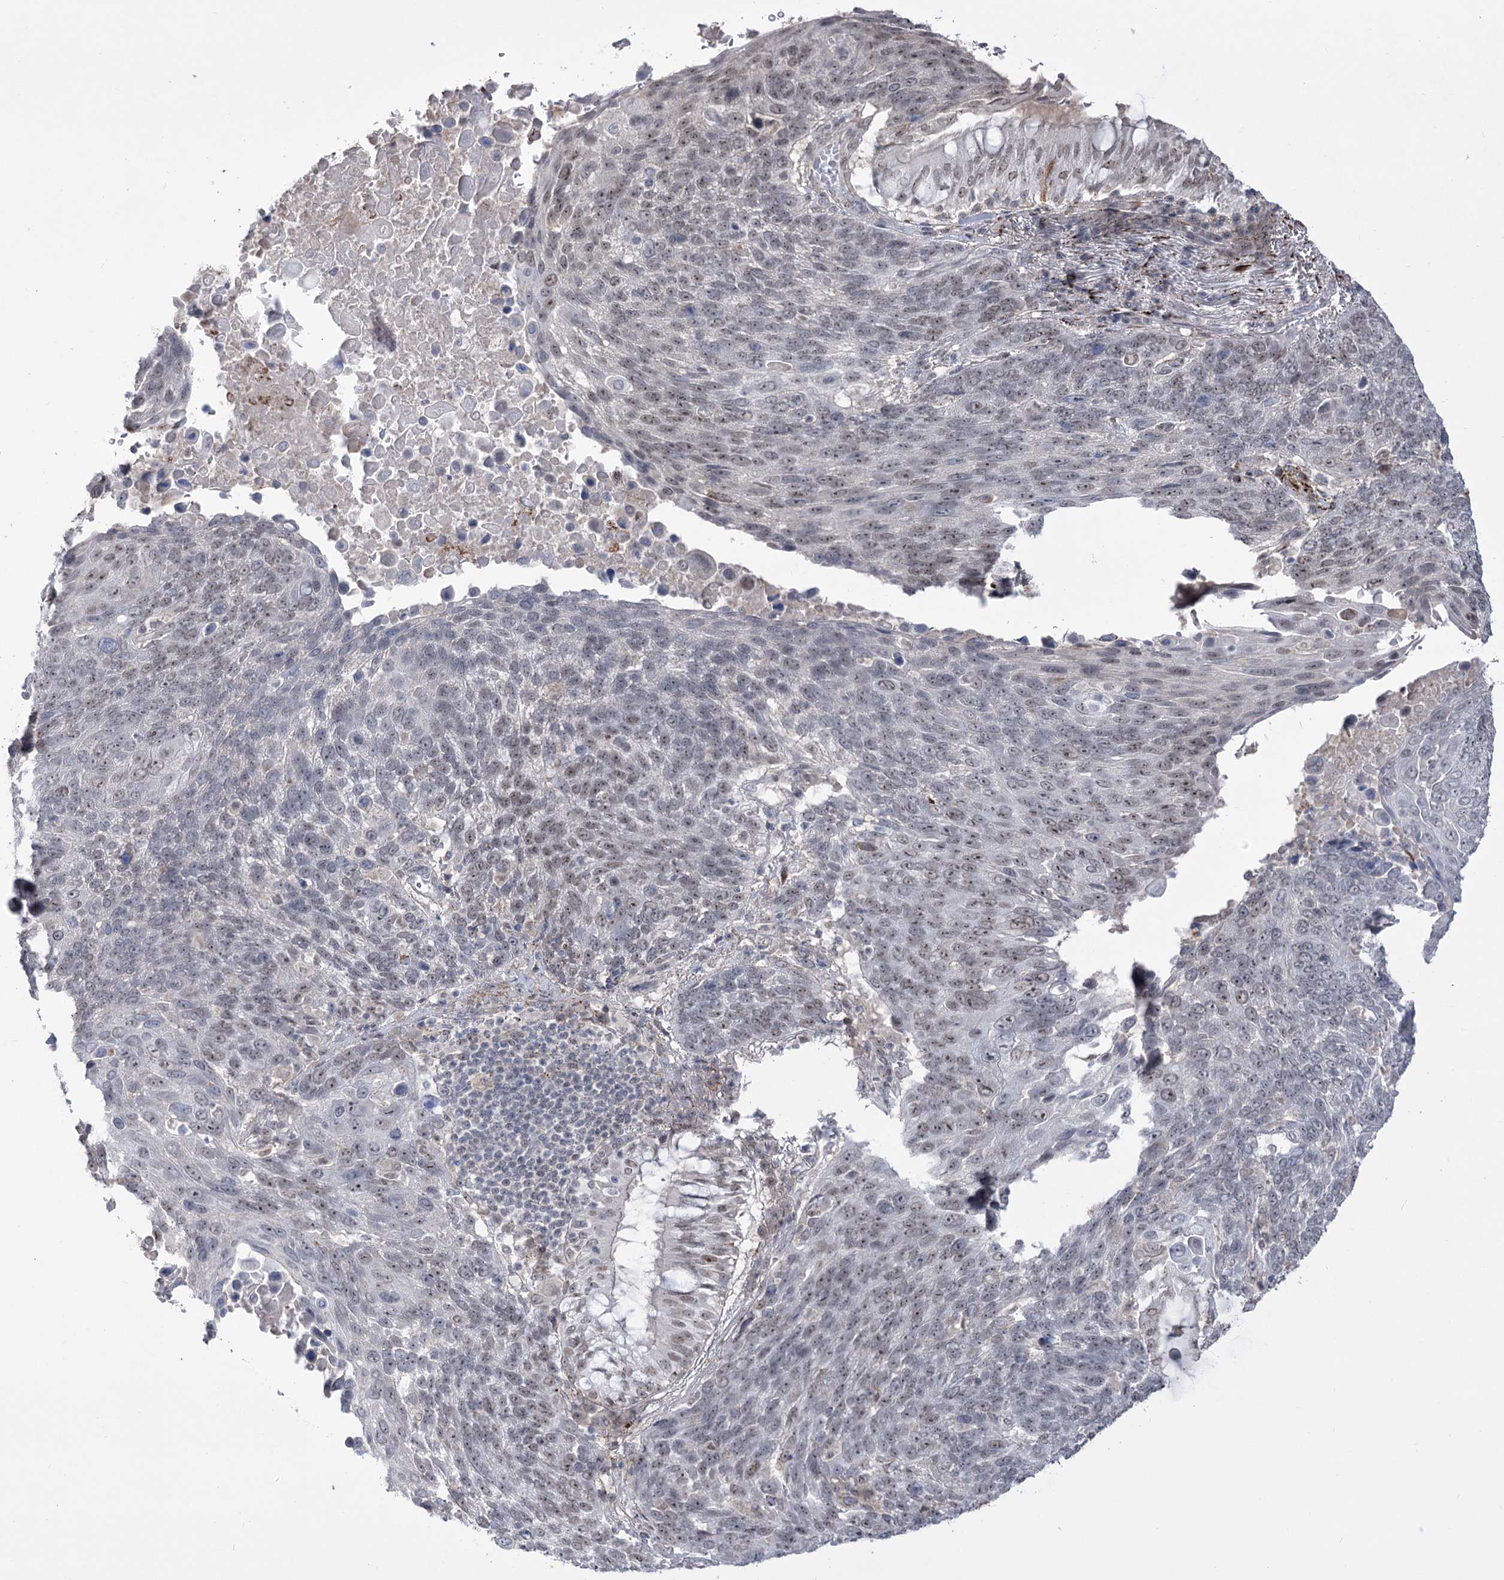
{"staining": {"intensity": "negative", "quantity": "none", "location": "none"}, "tissue": "lung cancer", "cell_type": "Tumor cells", "image_type": "cancer", "snomed": [{"axis": "morphology", "description": "Squamous cell carcinoma, NOS"}, {"axis": "topography", "description": "Lung"}], "caption": "High power microscopy image of an immunohistochemistry (IHC) histopathology image of squamous cell carcinoma (lung), revealing no significant expression in tumor cells. Nuclei are stained in blue.", "gene": "ZSCAN23", "patient": {"sex": "male", "age": 66}}